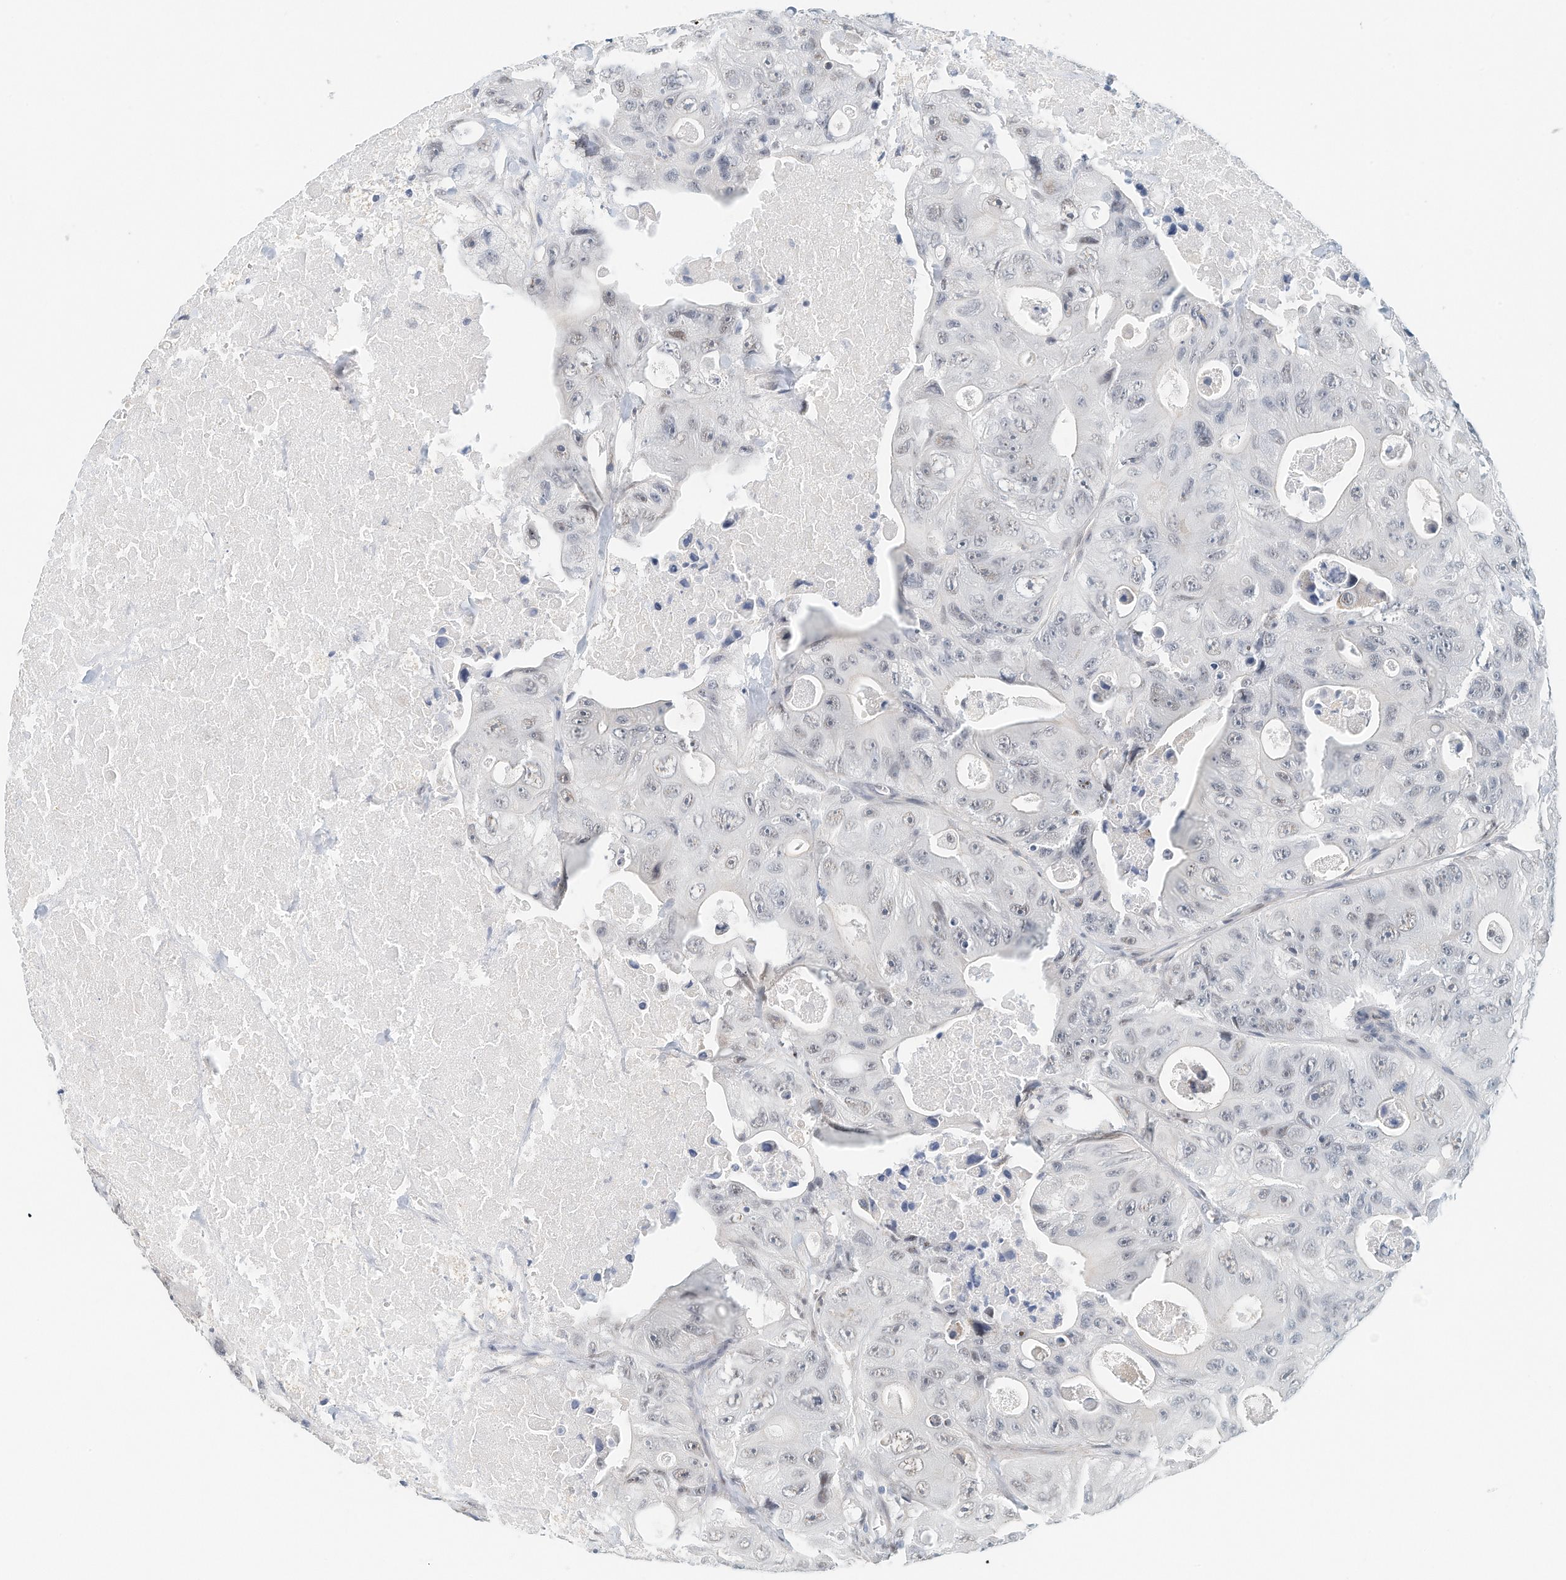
{"staining": {"intensity": "negative", "quantity": "none", "location": "none"}, "tissue": "colorectal cancer", "cell_type": "Tumor cells", "image_type": "cancer", "snomed": [{"axis": "morphology", "description": "Adenocarcinoma, NOS"}, {"axis": "topography", "description": "Colon"}], "caption": "High magnification brightfield microscopy of colorectal cancer stained with DAB (brown) and counterstained with hematoxylin (blue): tumor cells show no significant expression. Brightfield microscopy of IHC stained with DAB (brown) and hematoxylin (blue), captured at high magnification.", "gene": "ARHGAP28", "patient": {"sex": "female", "age": 46}}